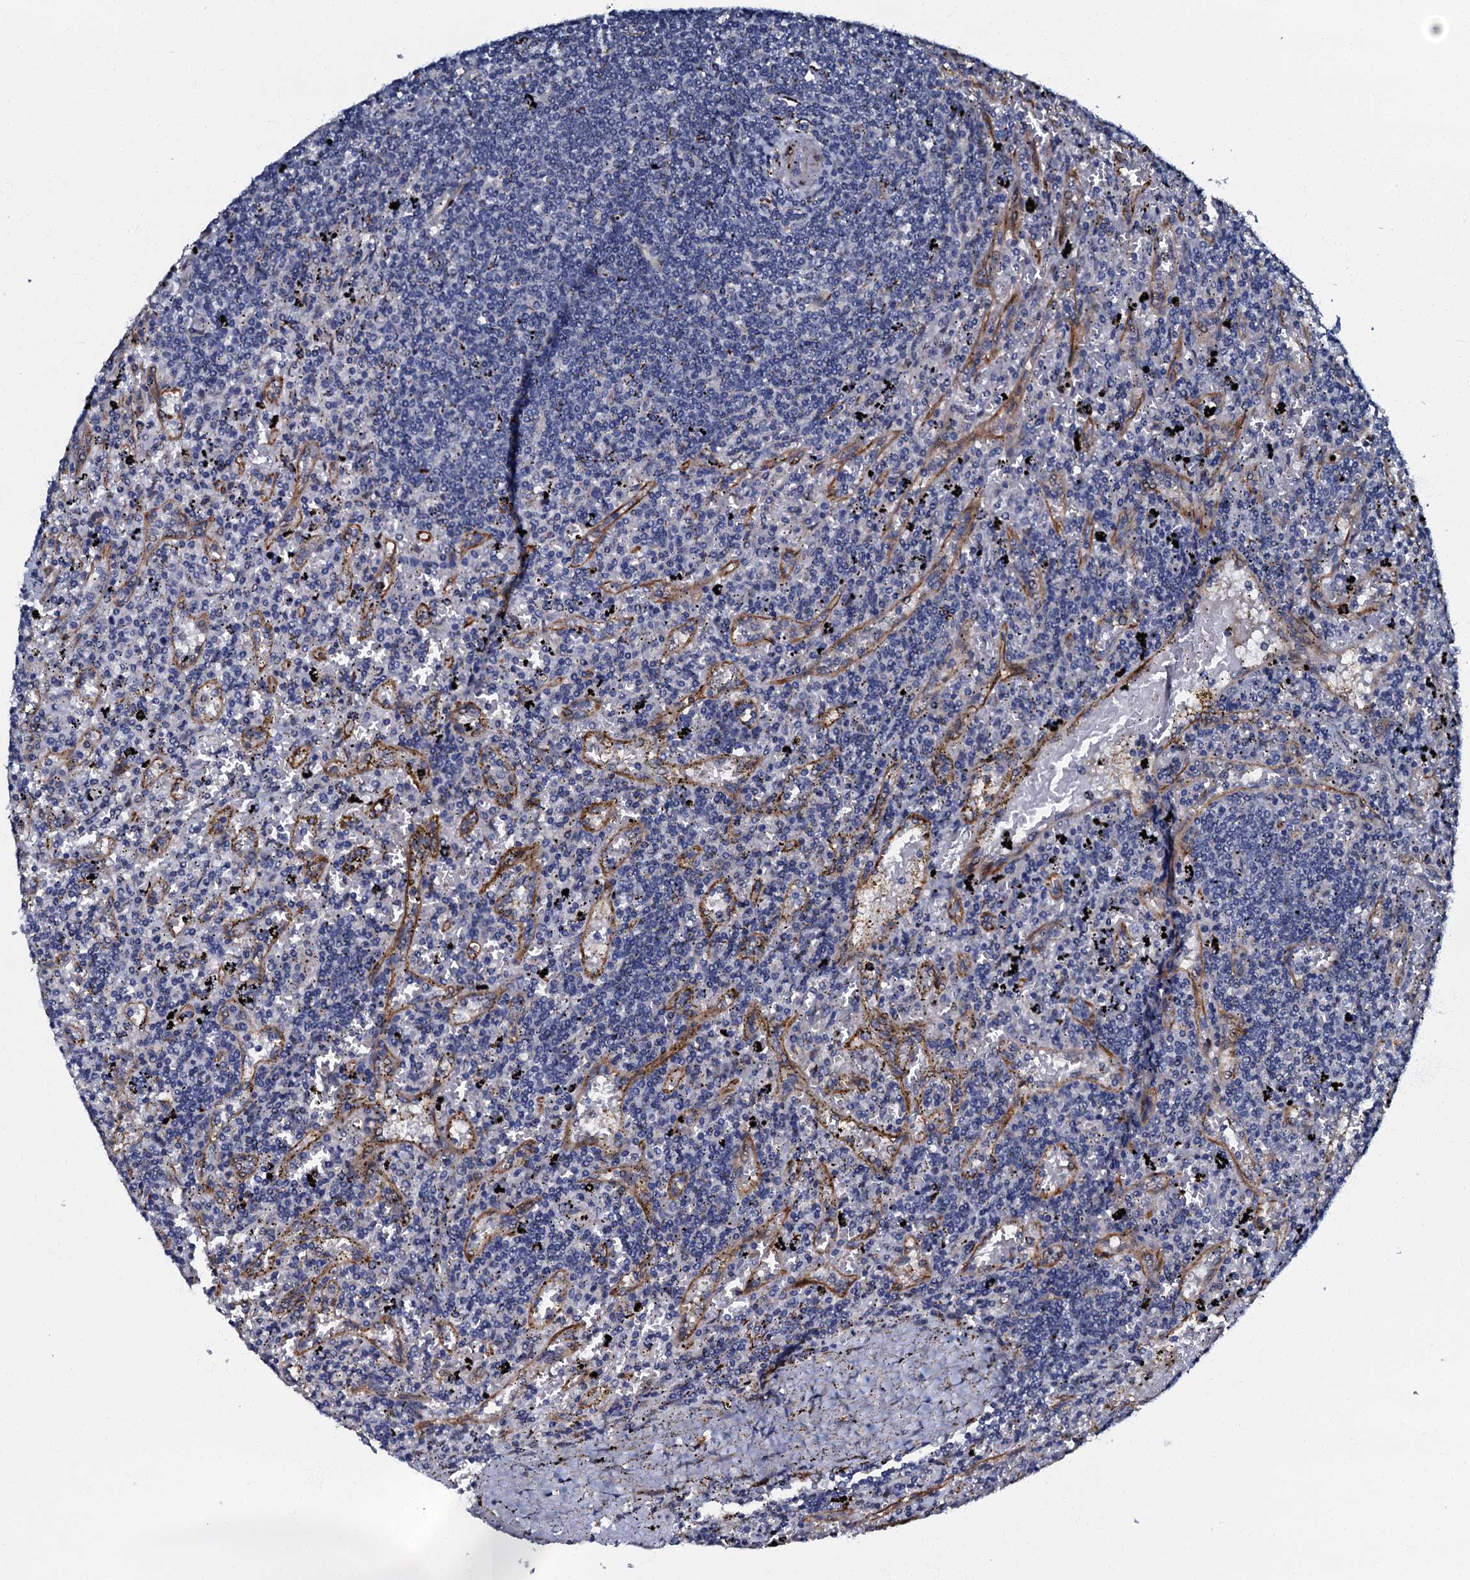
{"staining": {"intensity": "negative", "quantity": "none", "location": "none"}, "tissue": "lymphoma", "cell_type": "Tumor cells", "image_type": "cancer", "snomed": [{"axis": "morphology", "description": "Malignant lymphoma, non-Hodgkin's type, Low grade"}, {"axis": "topography", "description": "Spleen"}], "caption": "Tumor cells are negative for protein expression in human low-grade malignant lymphoma, non-Hodgkin's type.", "gene": "OLAH", "patient": {"sex": "male", "age": 76}}